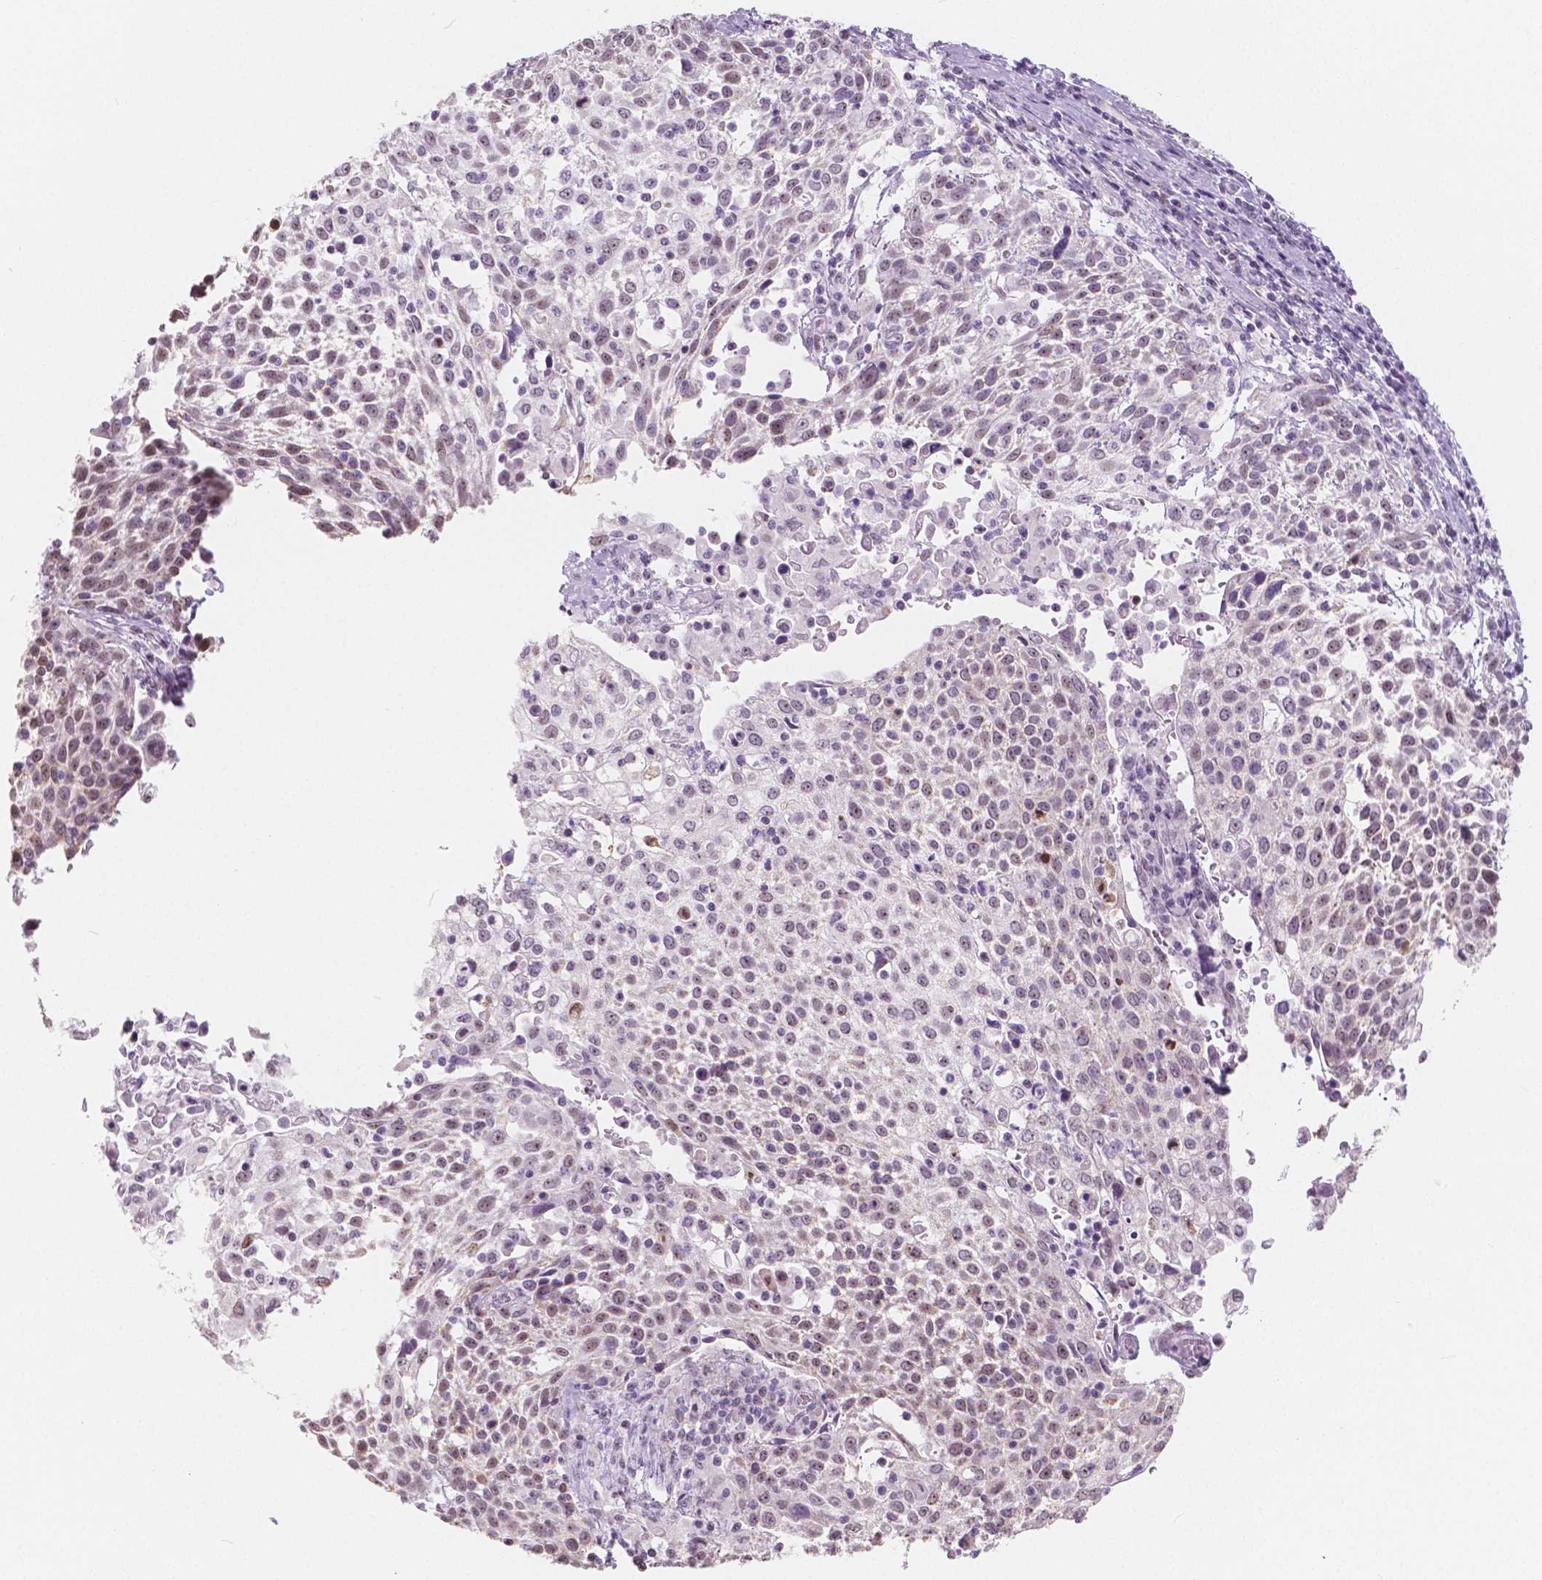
{"staining": {"intensity": "weak", "quantity": "<25%", "location": "nuclear"}, "tissue": "cervical cancer", "cell_type": "Tumor cells", "image_type": "cancer", "snomed": [{"axis": "morphology", "description": "Squamous cell carcinoma, NOS"}, {"axis": "topography", "description": "Cervix"}], "caption": "Protein analysis of cervical cancer (squamous cell carcinoma) exhibits no significant positivity in tumor cells.", "gene": "NOLC1", "patient": {"sex": "female", "age": 61}}